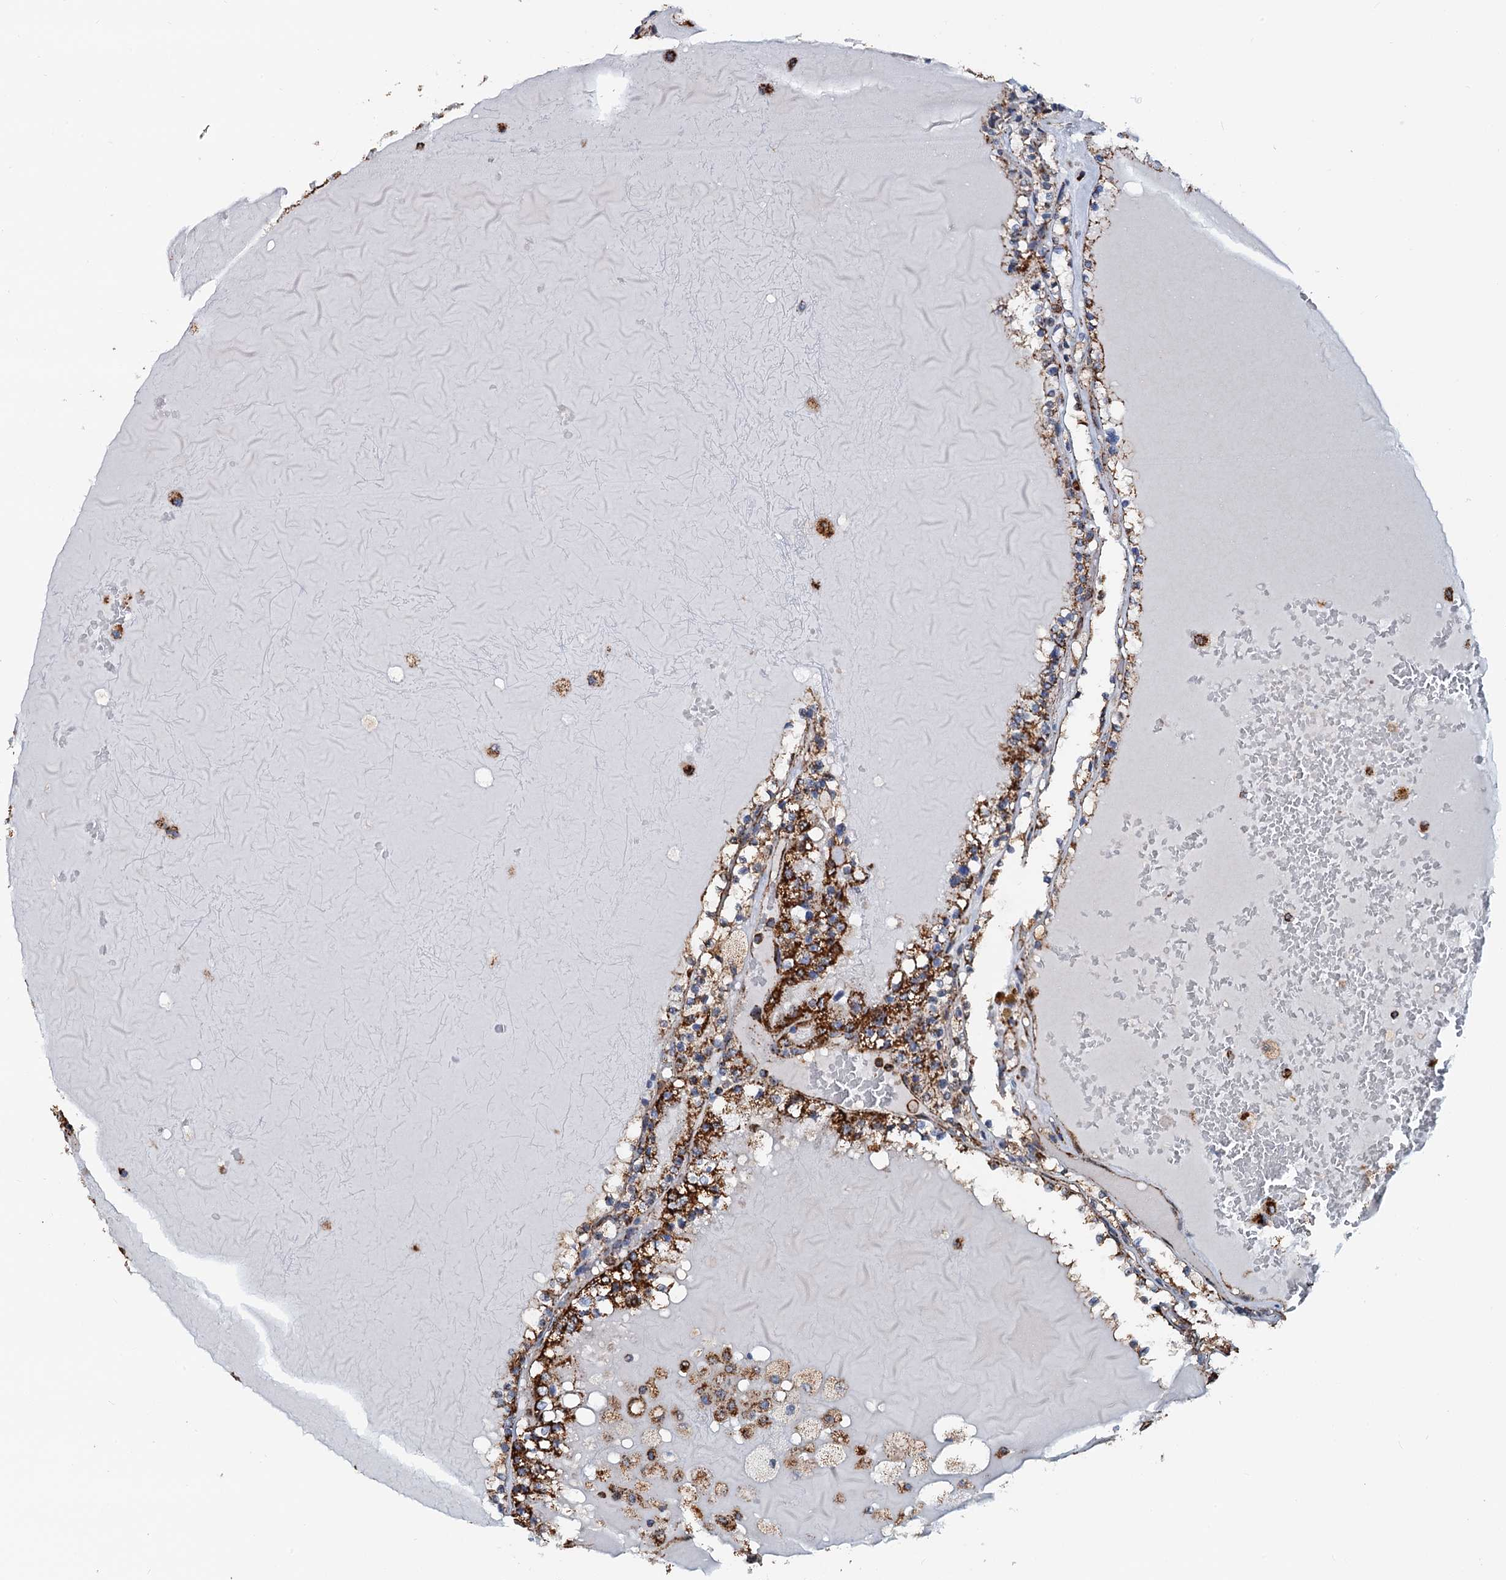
{"staining": {"intensity": "strong", "quantity": ">75%", "location": "cytoplasmic/membranous"}, "tissue": "renal cancer", "cell_type": "Tumor cells", "image_type": "cancer", "snomed": [{"axis": "morphology", "description": "Adenocarcinoma, NOS"}, {"axis": "topography", "description": "Kidney"}], "caption": "Immunohistochemical staining of human renal cancer (adenocarcinoma) displays high levels of strong cytoplasmic/membranous protein positivity in about >75% of tumor cells.", "gene": "AAGAB", "patient": {"sex": "female", "age": 56}}